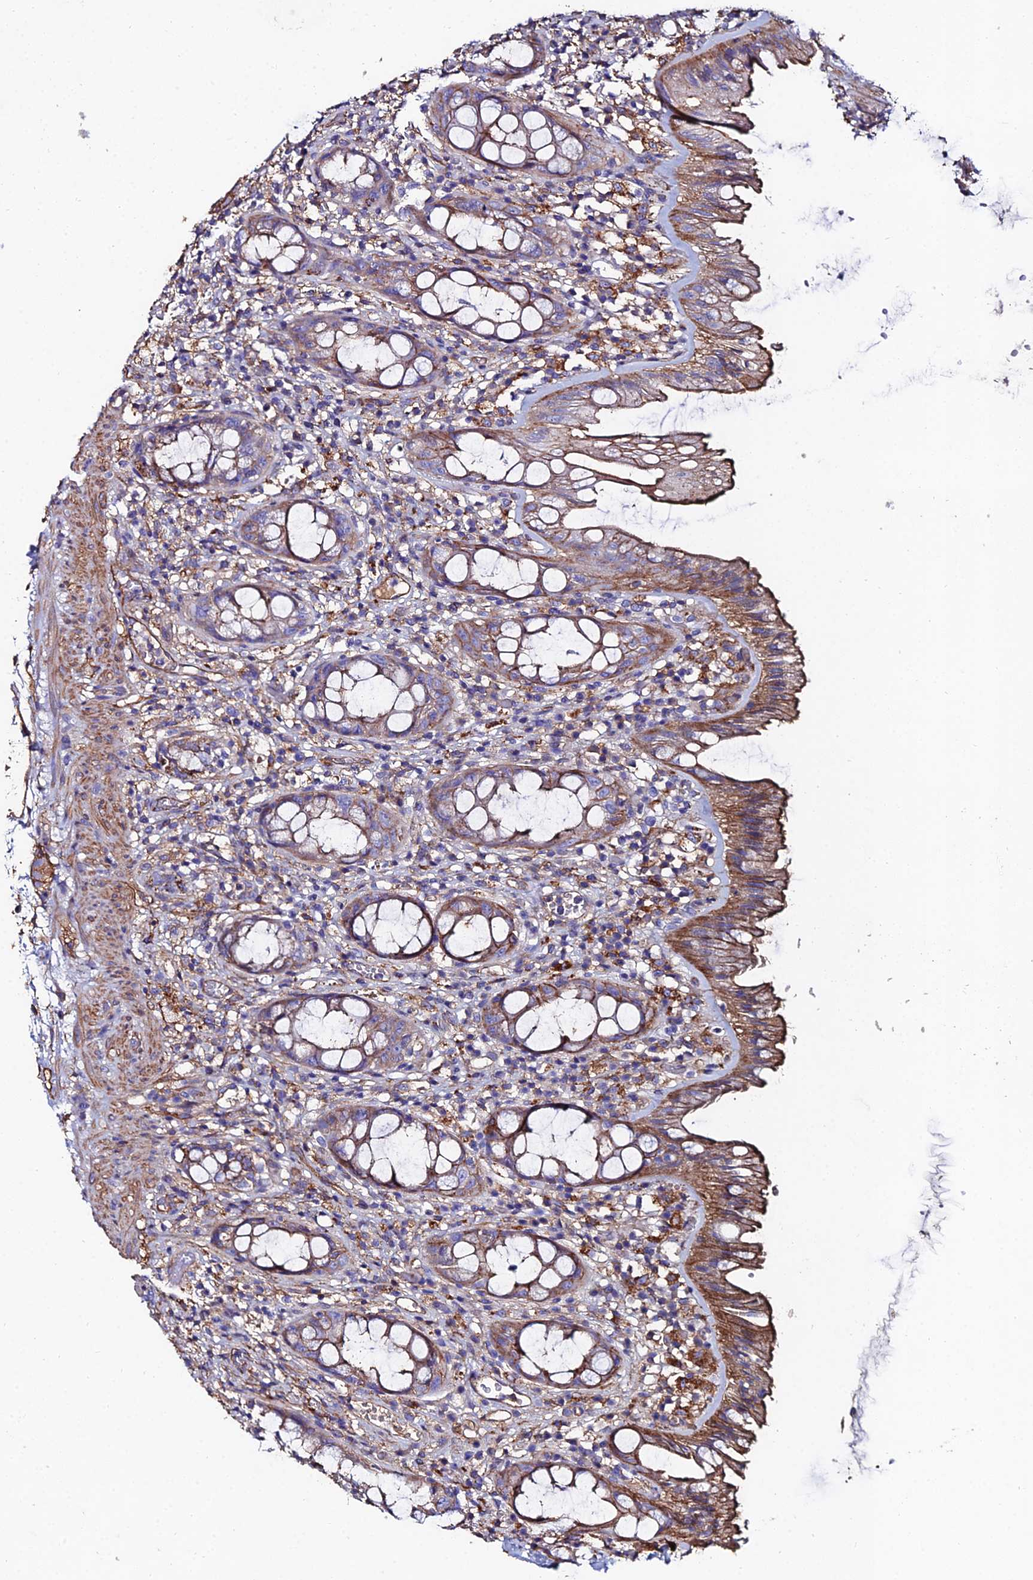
{"staining": {"intensity": "moderate", "quantity": "25%-75%", "location": "cytoplasmic/membranous"}, "tissue": "rectum", "cell_type": "Glandular cells", "image_type": "normal", "snomed": [{"axis": "morphology", "description": "Normal tissue, NOS"}, {"axis": "topography", "description": "Rectum"}], "caption": "Normal rectum was stained to show a protein in brown. There is medium levels of moderate cytoplasmic/membranous staining in approximately 25%-75% of glandular cells. Nuclei are stained in blue.", "gene": "C6", "patient": {"sex": "female", "age": 57}}